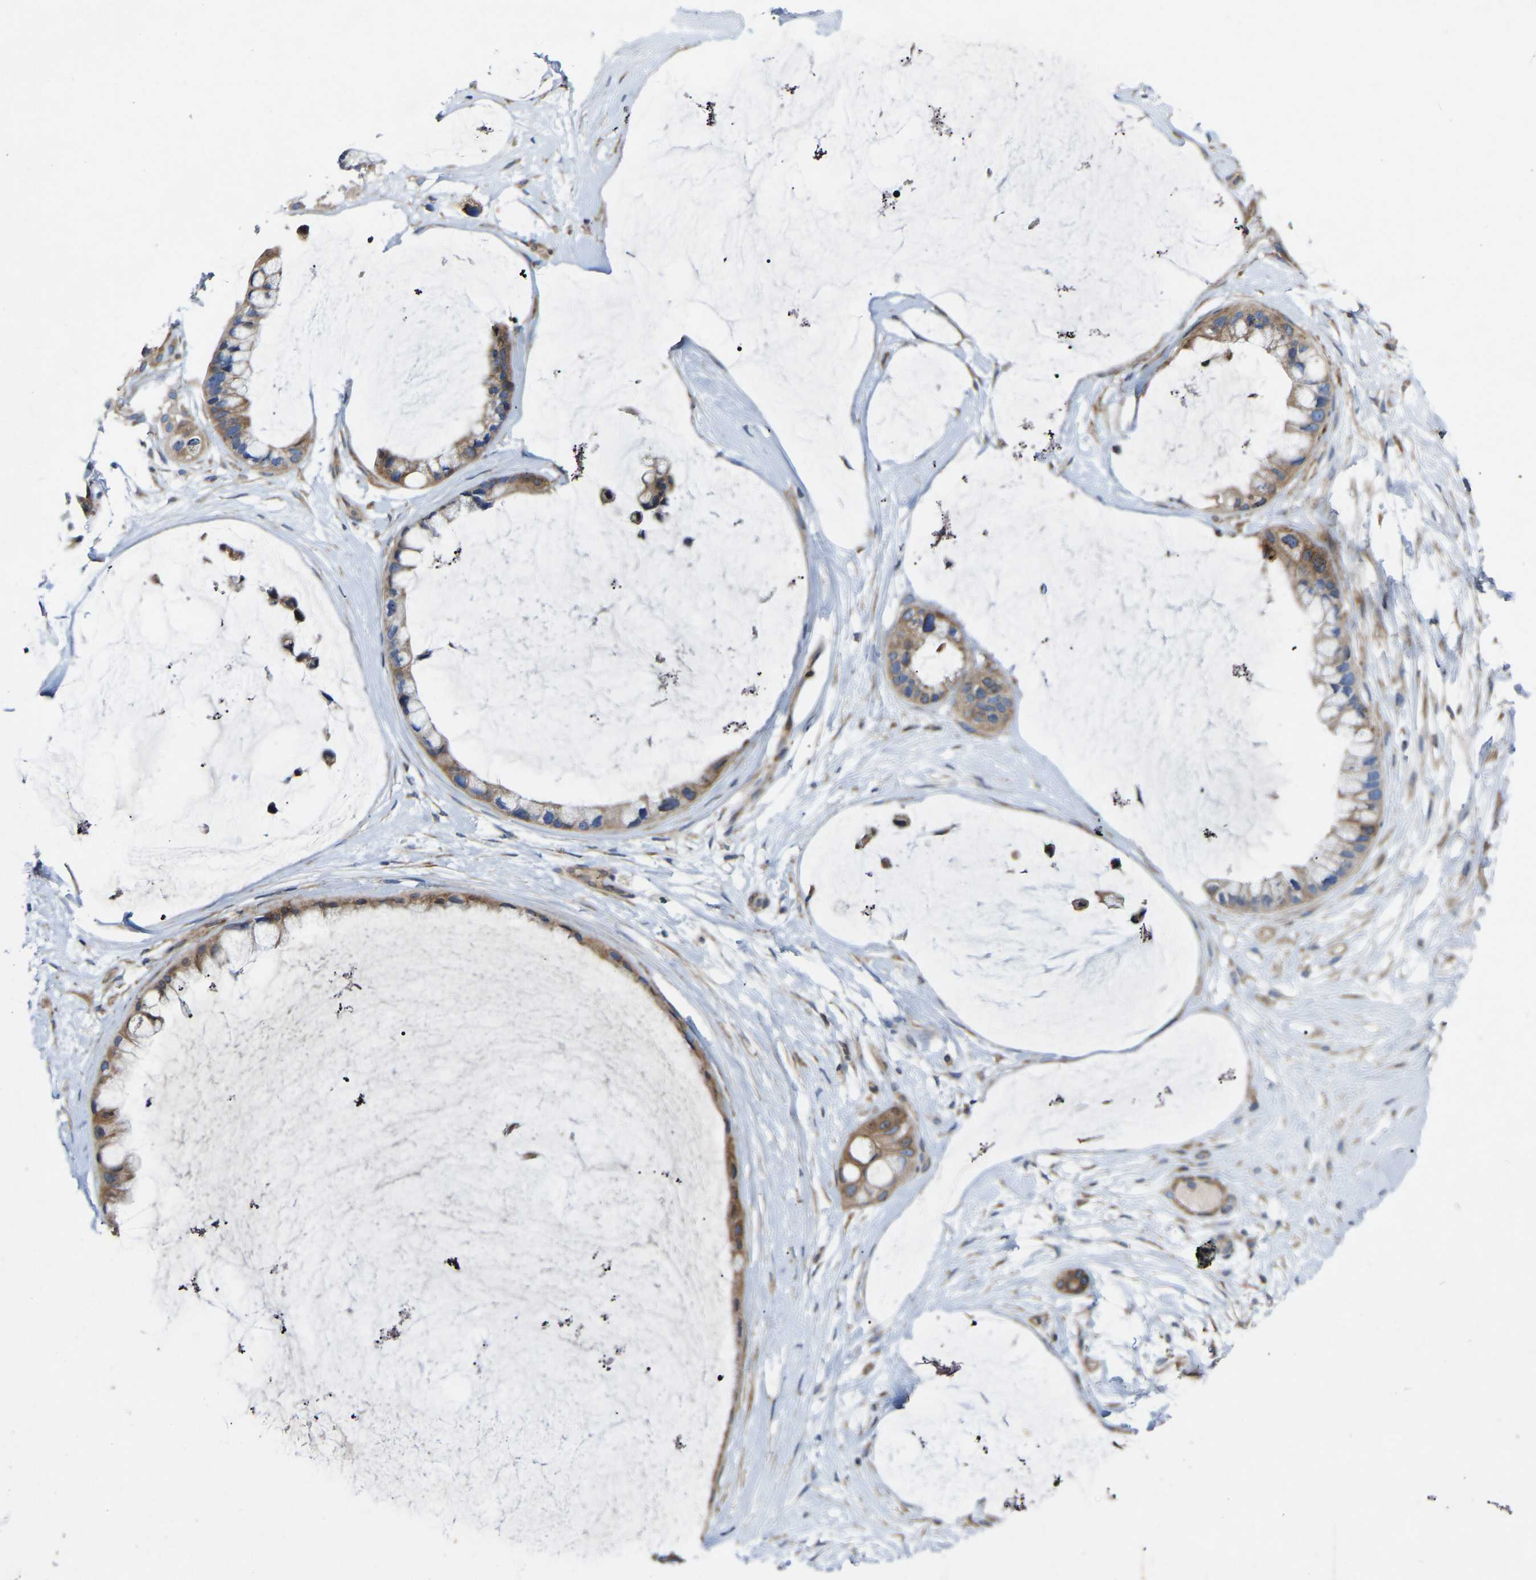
{"staining": {"intensity": "moderate", "quantity": ">75%", "location": "cytoplasmic/membranous"}, "tissue": "ovarian cancer", "cell_type": "Tumor cells", "image_type": "cancer", "snomed": [{"axis": "morphology", "description": "Cystadenocarcinoma, mucinous, NOS"}, {"axis": "topography", "description": "Ovary"}], "caption": "Immunohistochemical staining of ovarian cancer (mucinous cystadenocarcinoma) reveals medium levels of moderate cytoplasmic/membranous staining in about >75% of tumor cells.", "gene": "TOR1B", "patient": {"sex": "female", "age": 39}}